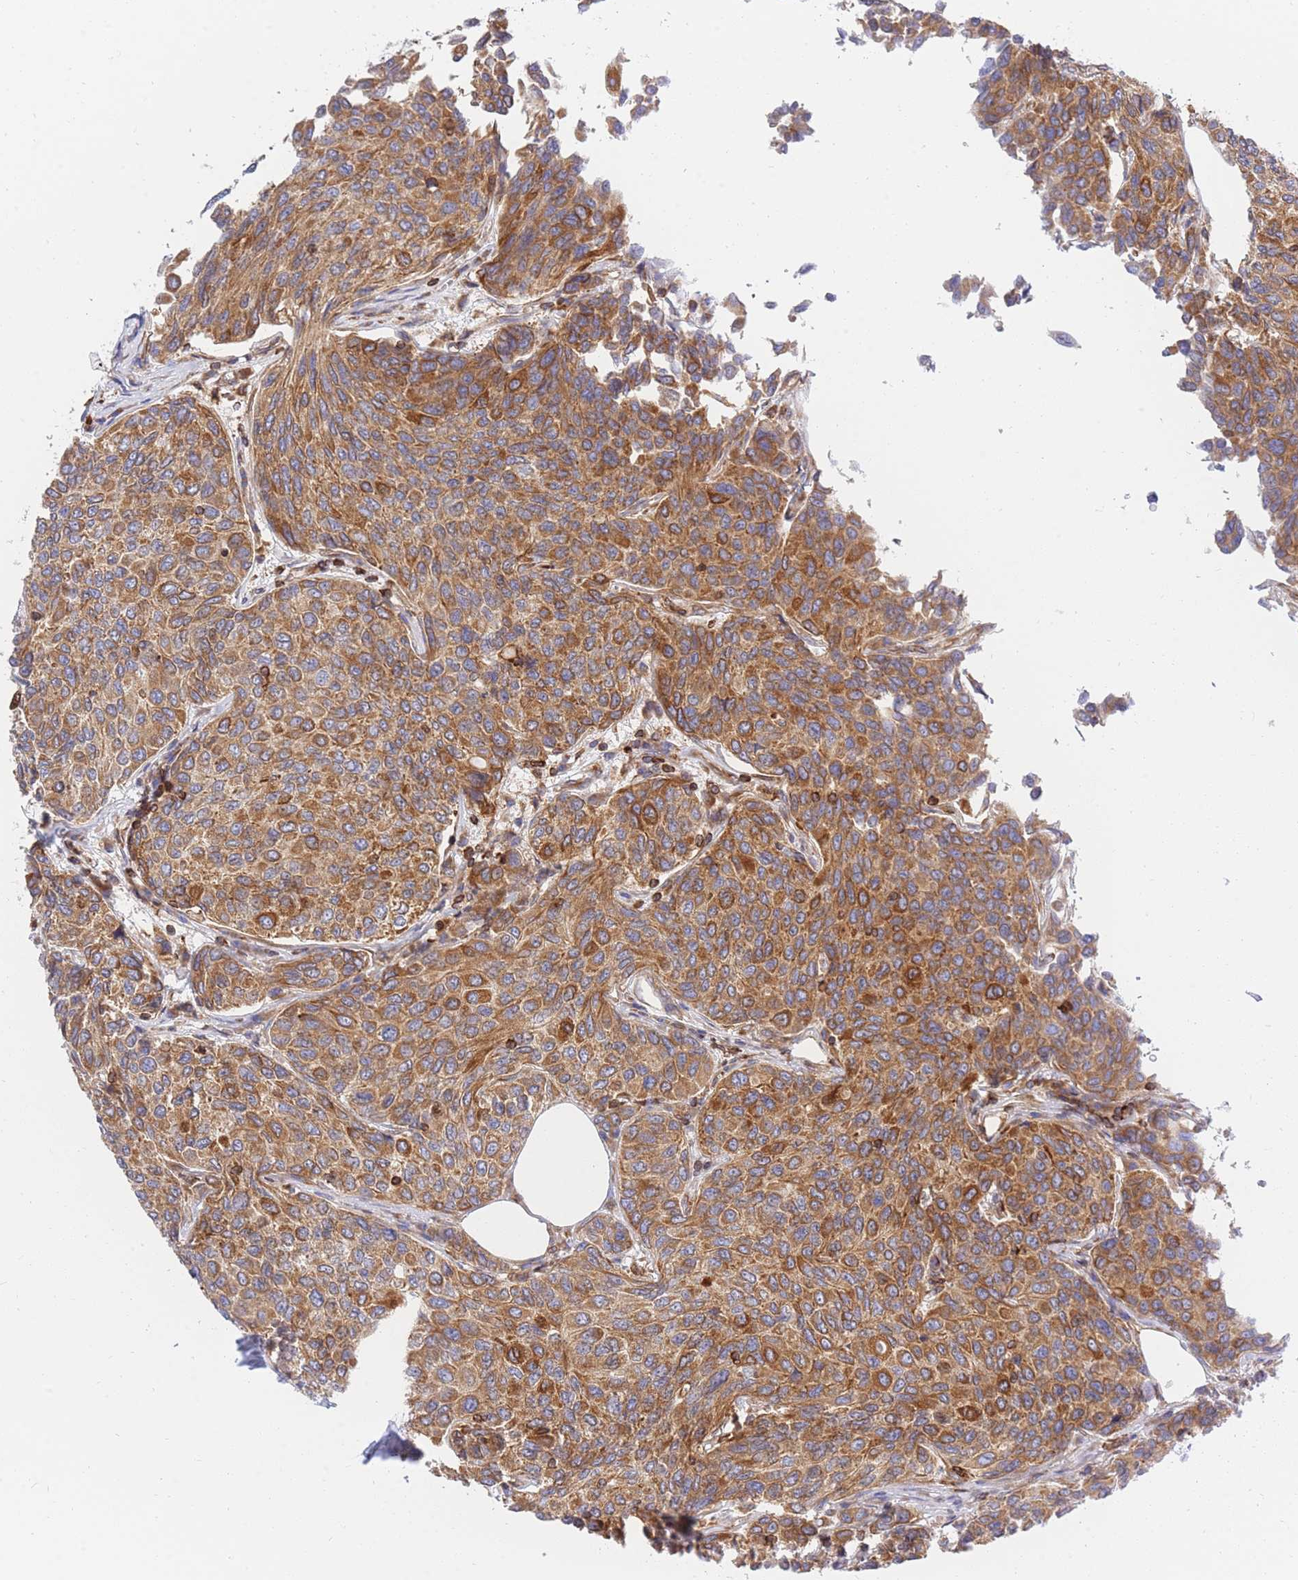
{"staining": {"intensity": "moderate", "quantity": ">75%", "location": "cytoplasmic/membranous"}, "tissue": "breast cancer", "cell_type": "Tumor cells", "image_type": "cancer", "snomed": [{"axis": "morphology", "description": "Duct carcinoma"}, {"axis": "topography", "description": "Breast"}], "caption": "Immunohistochemistry (IHC) of human infiltrating ductal carcinoma (breast) demonstrates medium levels of moderate cytoplasmic/membranous expression in about >75% of tumor cells.", "gene": "REM1", "patient": {"sex": "female", "age": 55}}